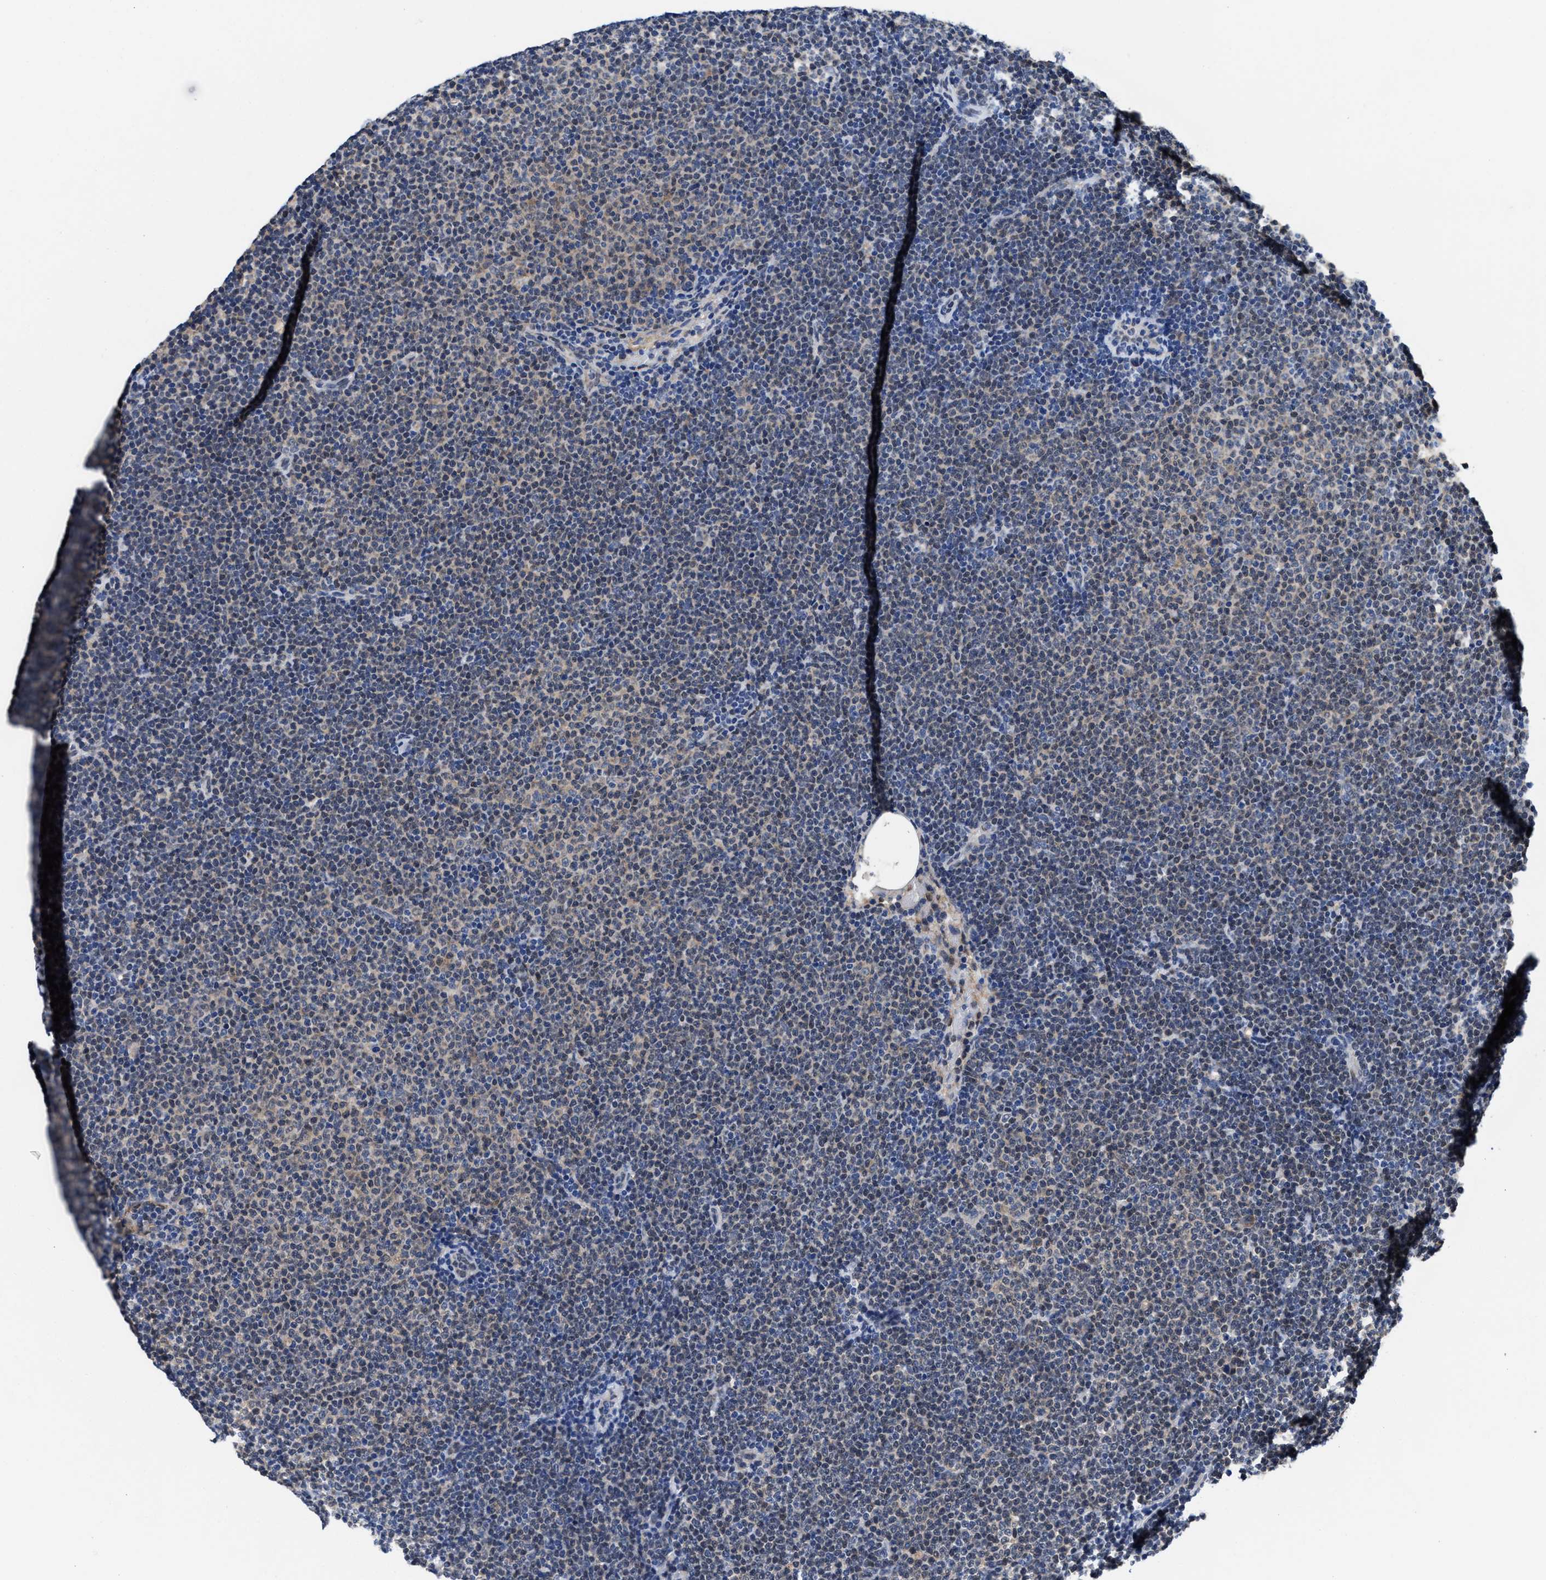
{"staining": {"intensity": "weak", "quantity": "<25%", "location": "cytoplasmic/membranous"}, "tissue": "lymphoma", "cell_type": "Tumor cells", "image_type": "cancer", "snomed": [{"axis": "morphology", "description": "Malignant lymphoma, non-Hodgkin's type, Low grade"}, {"axis": "topography", "description": "Lymph node"}], "caption": "Tumor cells show no significant protein positivity in lymphoma.", "gene": "ACLY", "patient": {"sex": "female", "age": 53}}